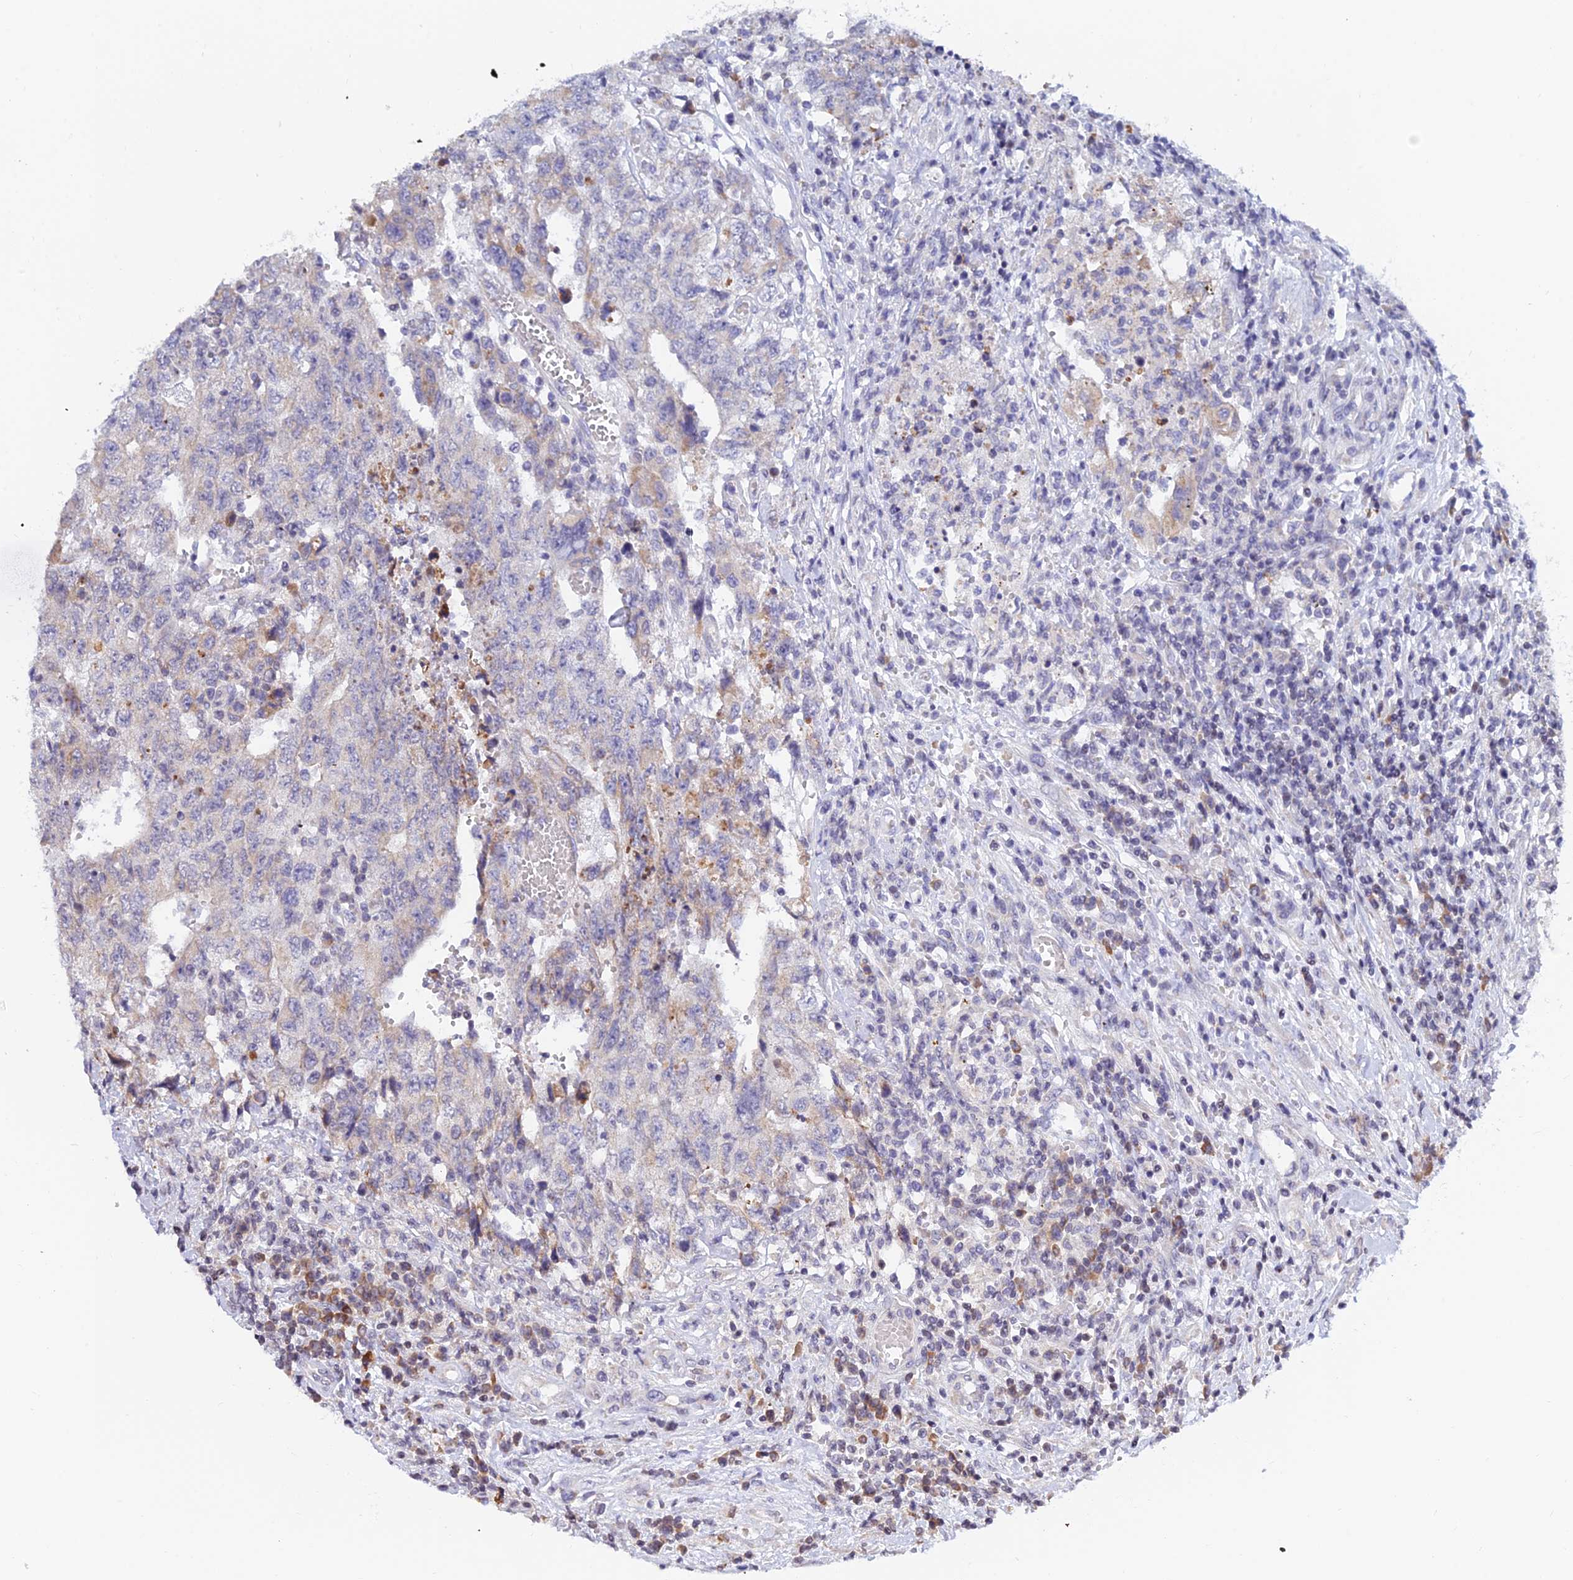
{"staining": {"intensity": "weak", "quantity": "<25%", "location": "cytoplasmic/membranous"}, "tissue": "testis cancer", "cell_type": "Tumor cells", "image_type": "cancer", "snomed": [{"axis": "morphology", "description": "Carcinoma, Embryonal, NOS"}, {"axis": "topography", "description": "Testis"}], "caption": "An immunohistochemistry image of testis embryonal carcinoma is shown. There is no staining in tumor cells of testis embryonal carcinoma.", "gene": "CDNF", "patient": {"sex": "male", "age": 34}}